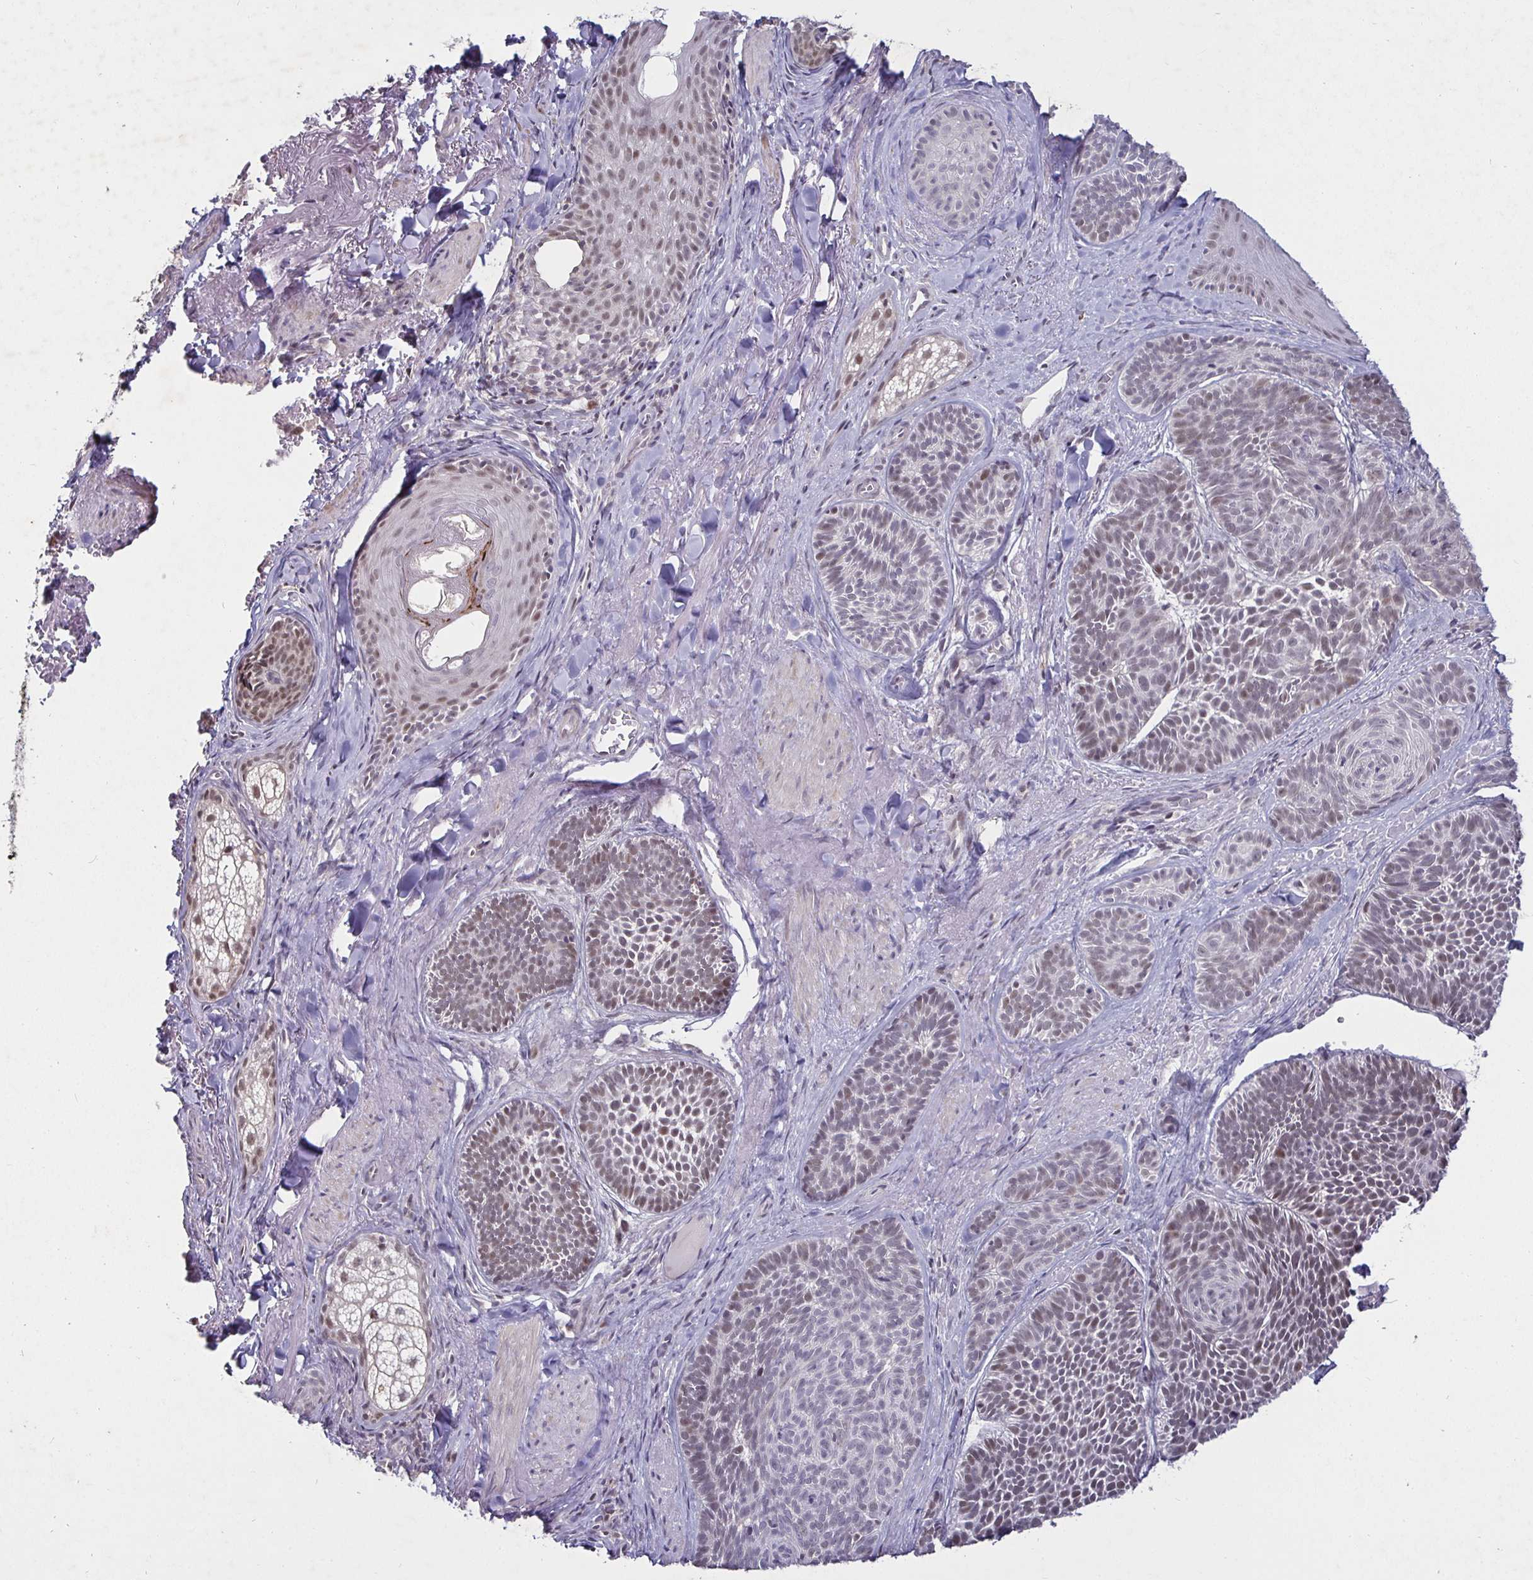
{"staining": {"intensity": "weak", "quantity": "25%-75%", "location": "nuclear"}, "tissue": "skin cancer", "cell_type": "Tumor cells", "image_type": "cancer", "snomed": [{"axis": "morphology", "description": "Basal cell carcinoma"}, {"axis": "topography", "description": "Skin"}], "caption": "Immunohistochemistry micrograph of neoplastic tissue: skin cancer (basal cell carcinoma) stained using immunohistochemistry (IHC) demonstrates low levels of weak protein expression localized specifically in the nuclear of tumor cells, appearing as a nuclear brown color.", "gene": "MLH1", "patient": {"sex": "male", "age": 81}}